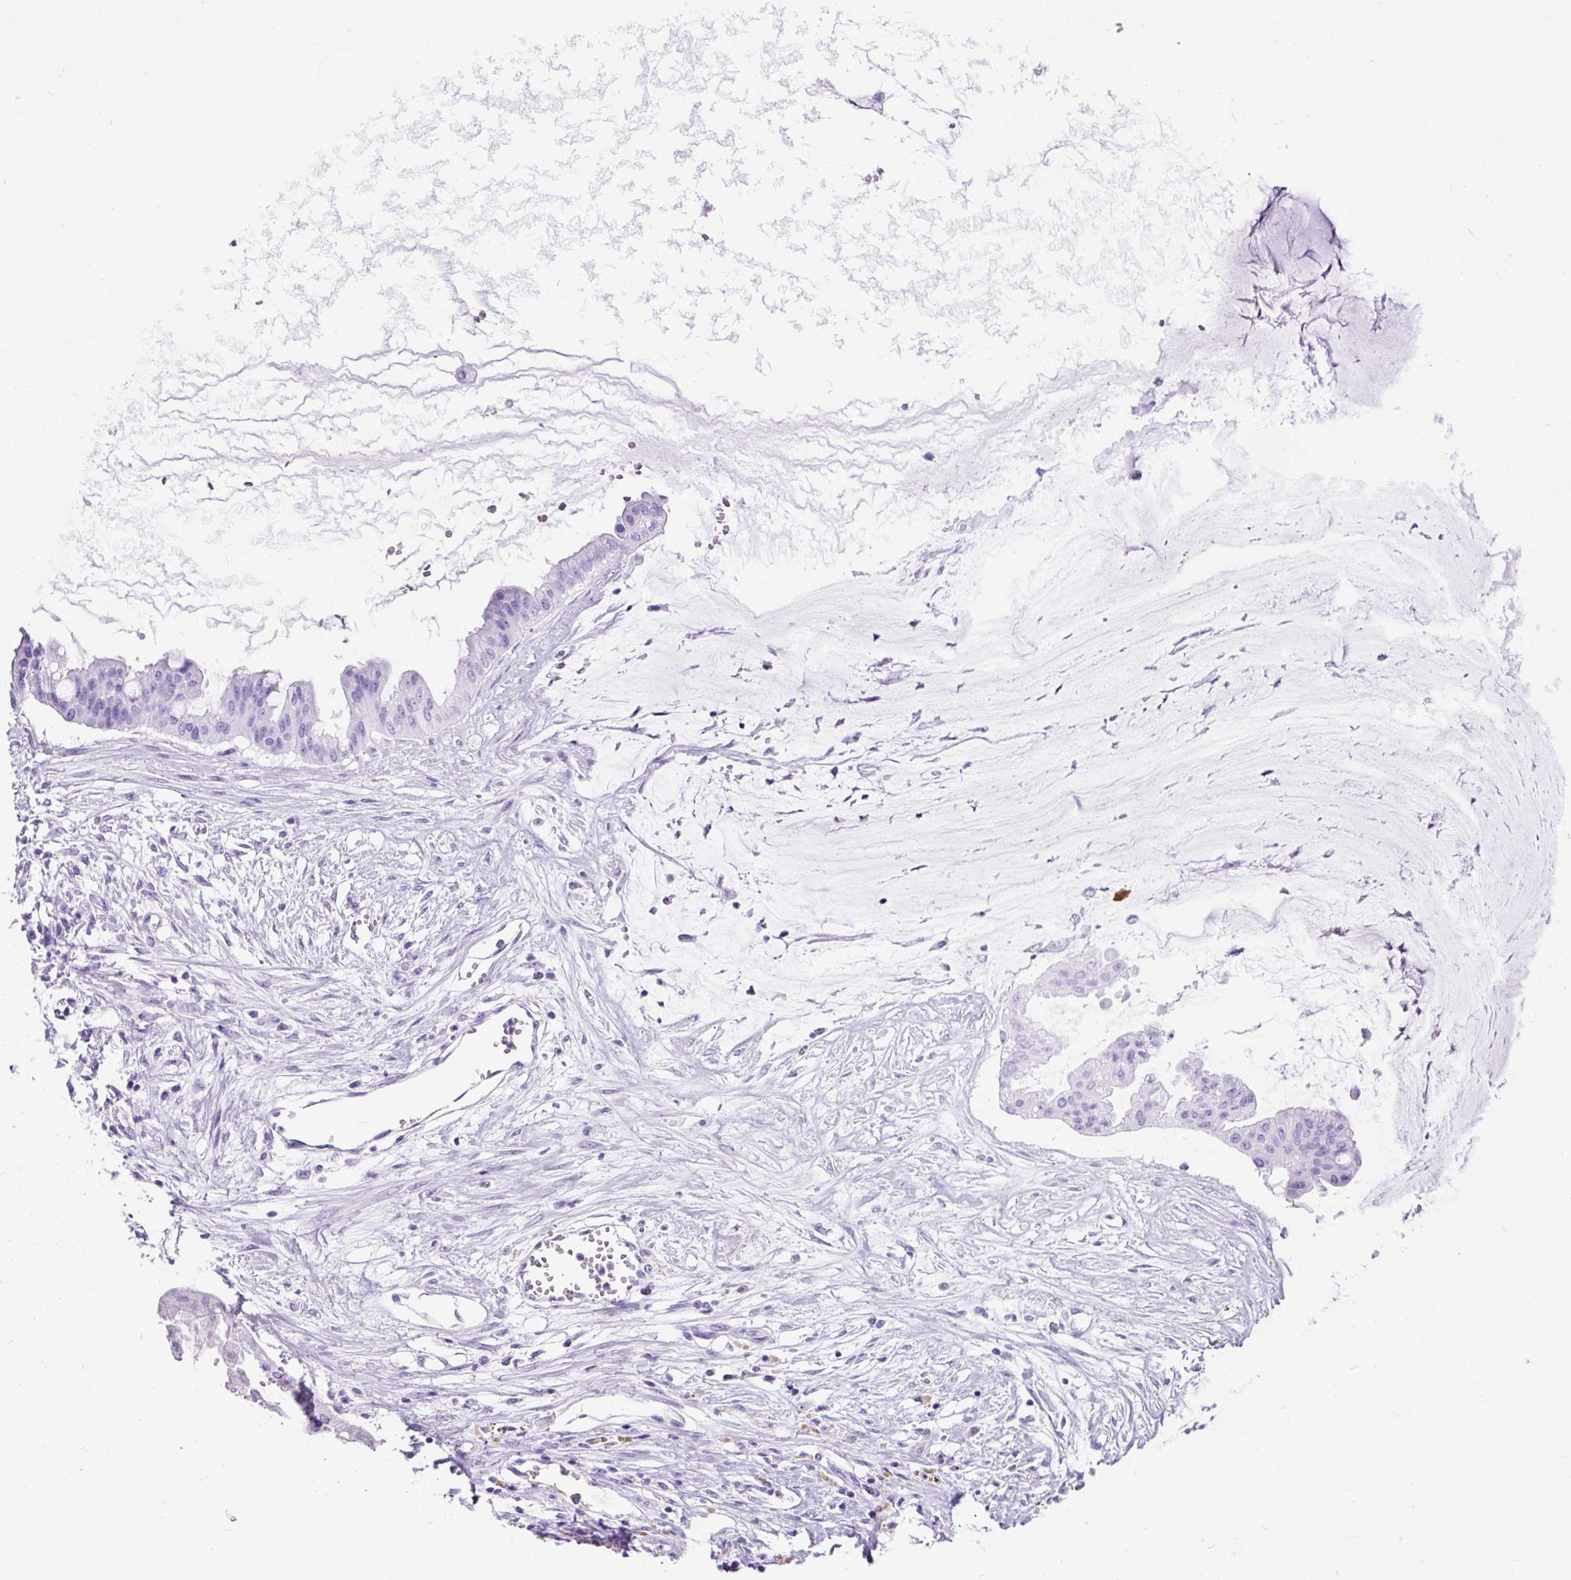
{"staining": {"intensity": "negative", "quantity": "none", "location": "none"}, "tissue": "ovarian cancer", "cell_type": "Tumor cells", "image_type": "cancer", "snomed": [{"axis": "morphology", "description": "Cystadenocarcinoma, mucinous, NOS"}, {"axis": "topography", "description": "Ovary"}], "caption": "Protein analysis of ovarian mucinous cystadenocarcinoma demonstrates no significant expression in tumor cells. (Stains: DAB immunohistochemistry with hematoxylin counter stain, Microscopy: brightfield microscopy at high magnification).", "gene": "PDIA2", "patient": {"sex": "female", "age": 73}}